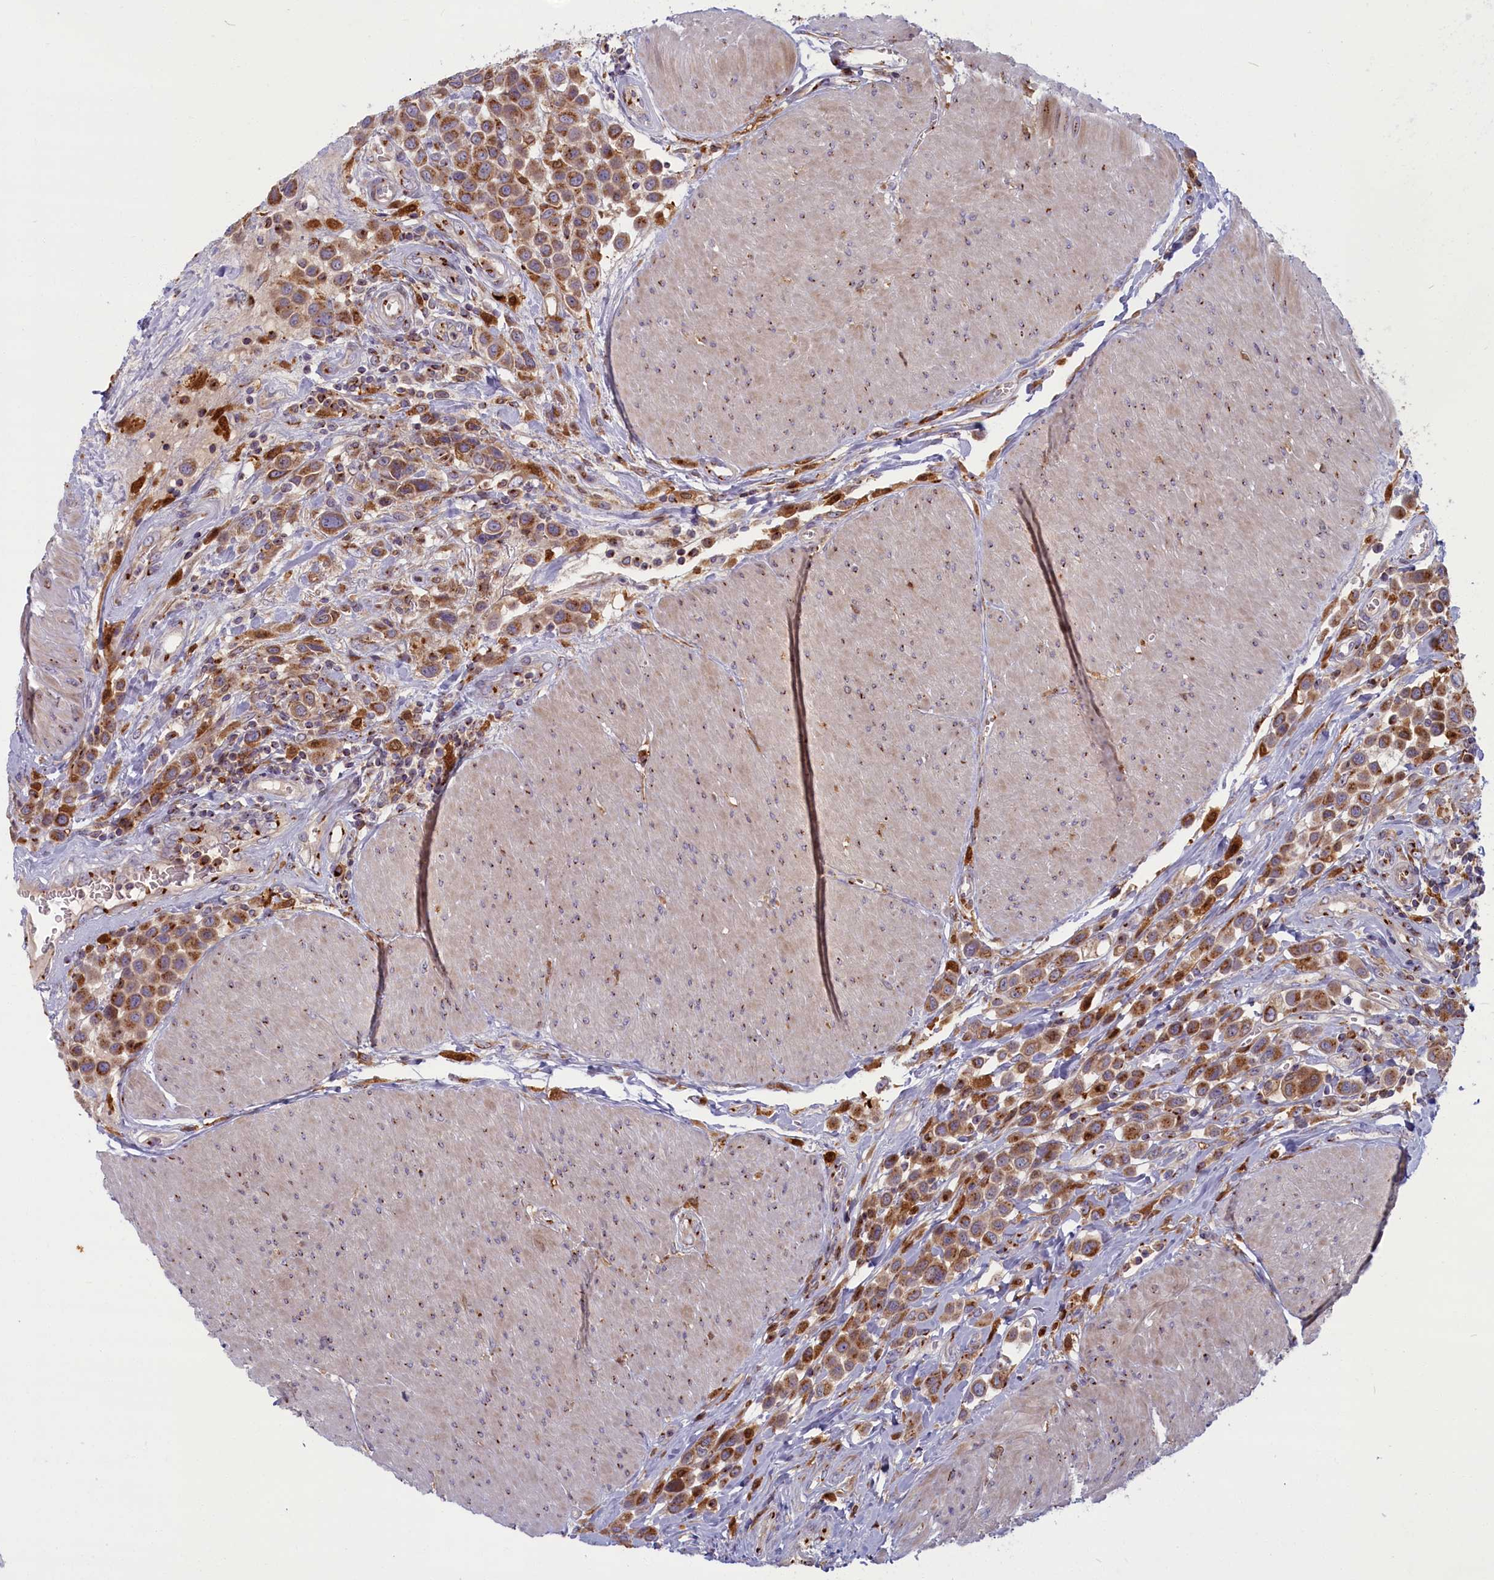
{"staining": {"intensity": "moderate", "quantity": ">75%", "location": "cytoplasmic/membranous"}, "tissue": "urothelial cancer", "cell_type": "Tumor cells", "image_type": "cancer", "snomed": [{"axis": "morphology", "description": "Urothelial carcinoma, High grade"}, {"axis": "topography", "description": "Urinary bladder"}], "caption": "DAB immunohistochemical staining of human urothelial cancer shows moderate cytoplasmic/membranous protein staining in about >75% of tumor cells.", "gene": "BLVRB", "patient": {"sex": "male", "age": 50}}